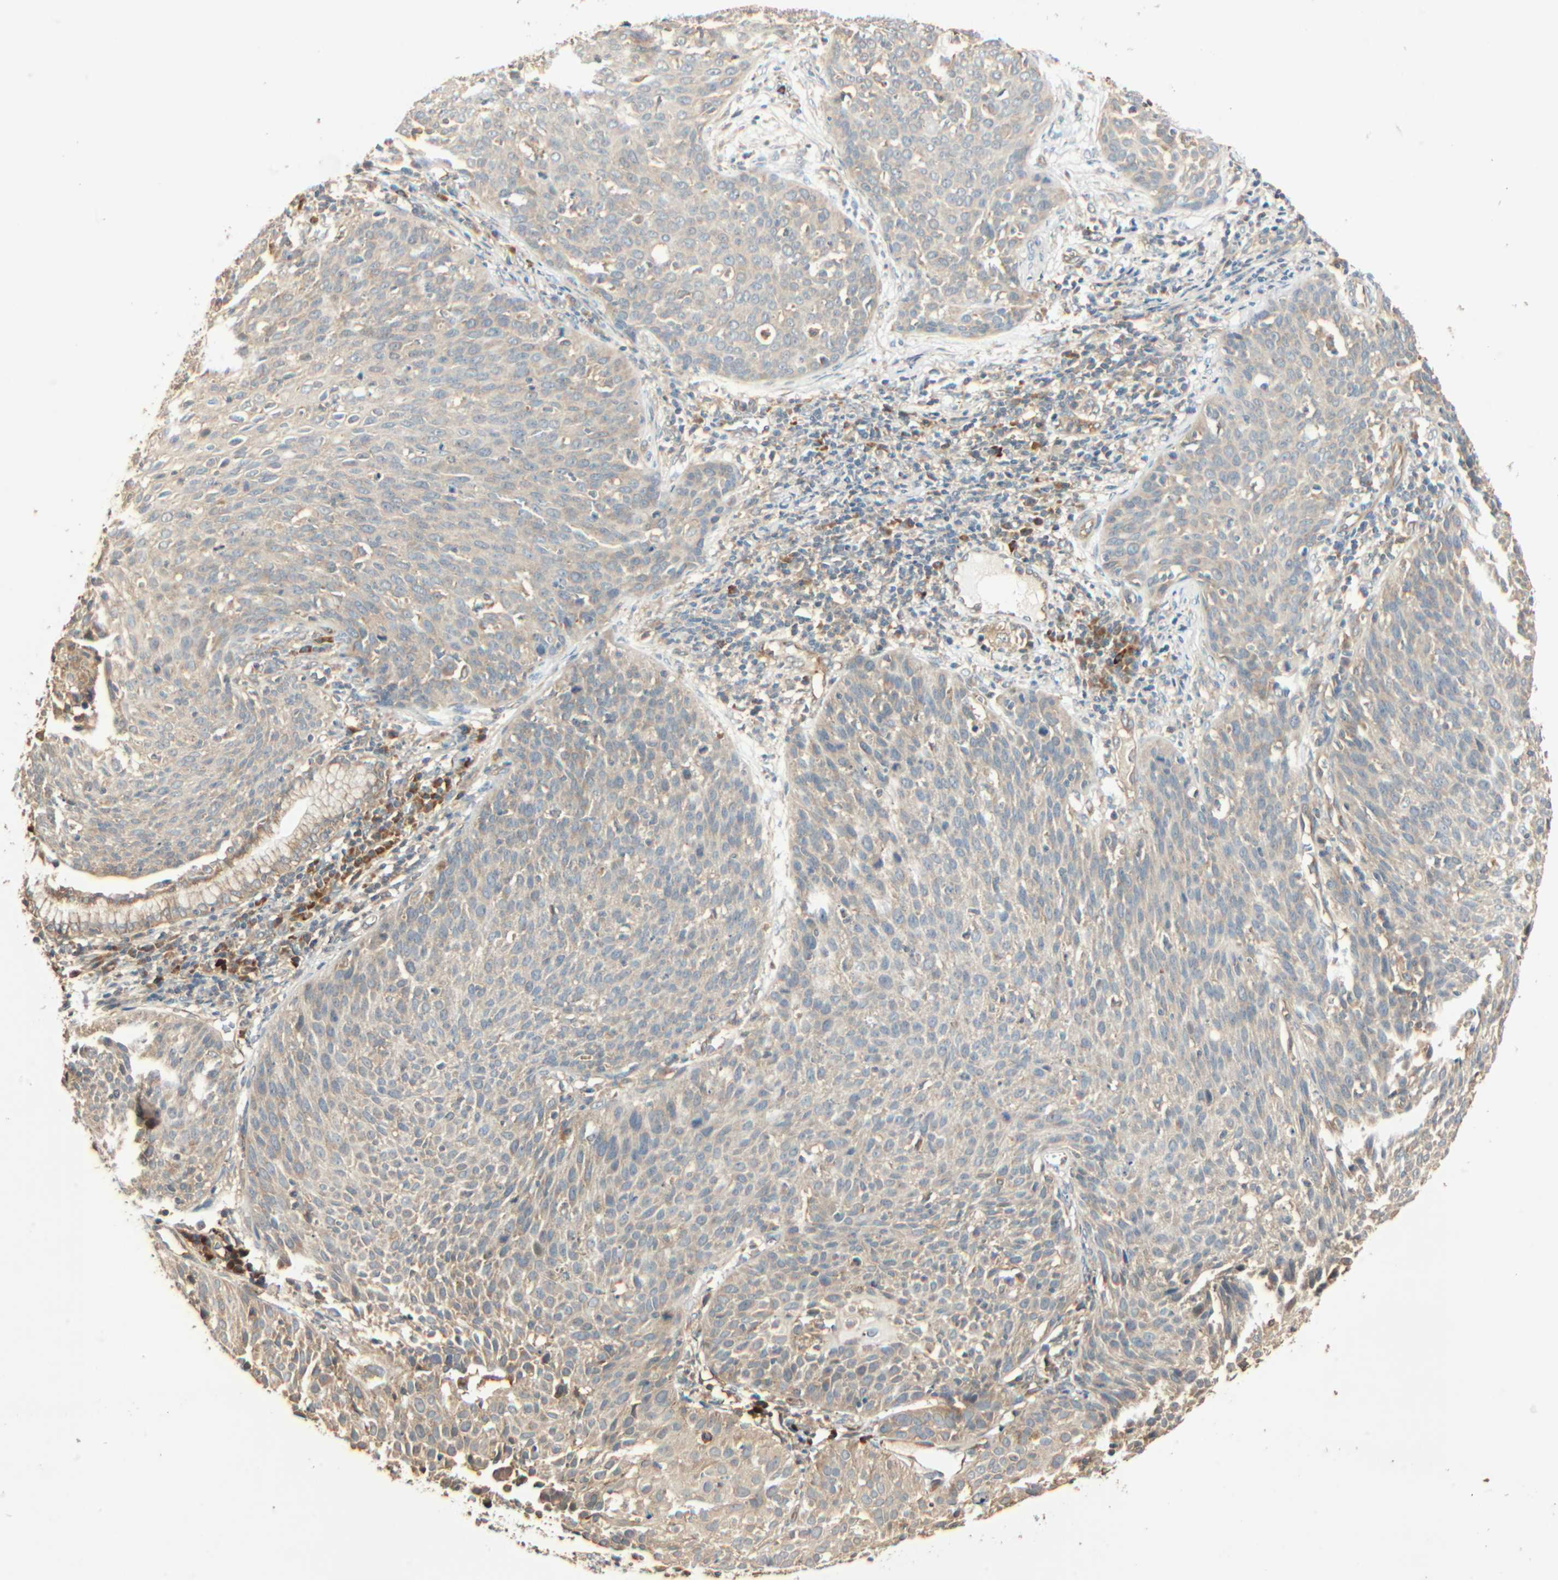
{"staining": {"intensity": "negative", "quantity": "none", "location": "none"}, "tissue": "cervical cancer", "cell_type": "Tumor cells", "image_type": "cancer", "snomed": [{"axis": "morphology", "description": "Squamous cell carcinoma, NOS"}, {"axis": "topography", "description": "Cervix"}], "caption": "Tumor cells show no significant positivity in squamous cell carcinoma (cervical).", "gene": "GALK1", "patient": {"sex": "female", "age": 38}}